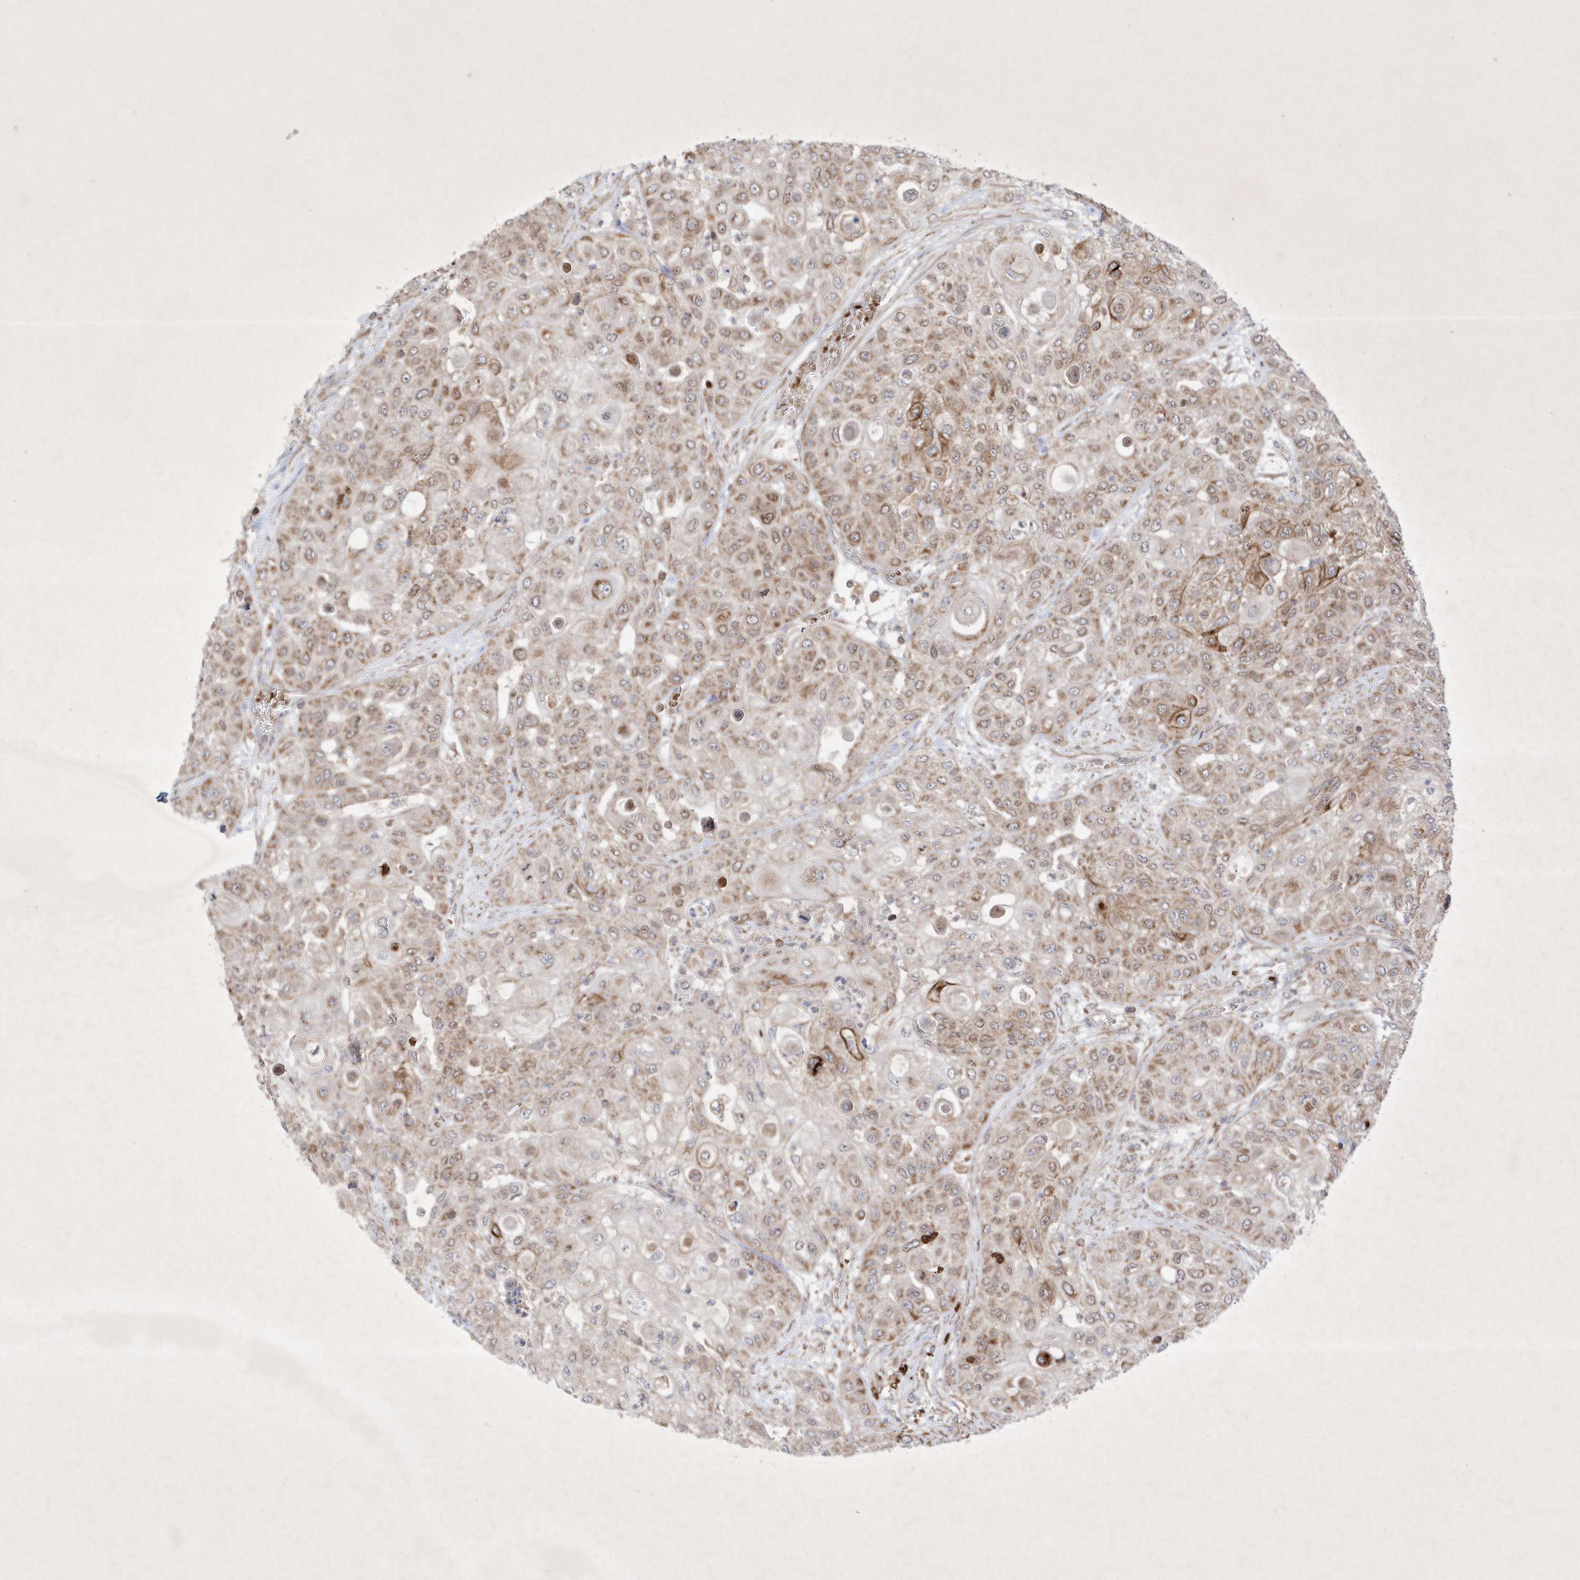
{"staining": {"intensity": "moderate", "quantity": ">75%", "location": "cytoplasmic/membranous"}, "tissue": "urothelial cancer", "cell_type": "Tumor cells", "image_type": "cancer", "snomed": [{"axis": "morphology", "description": "Urothelial carcinoma, High grade"}, {"axis": "topography", "description": "Urinary bladder"}], "caption": "Moderate cytoplasmic/membranous expression for a protein is present in about >75% of tumor cells of high-grade urothelial carcinoma using immunohistochemistry.", "gene": "OPA1", "patient": {"sex": "female", "age": 79}}